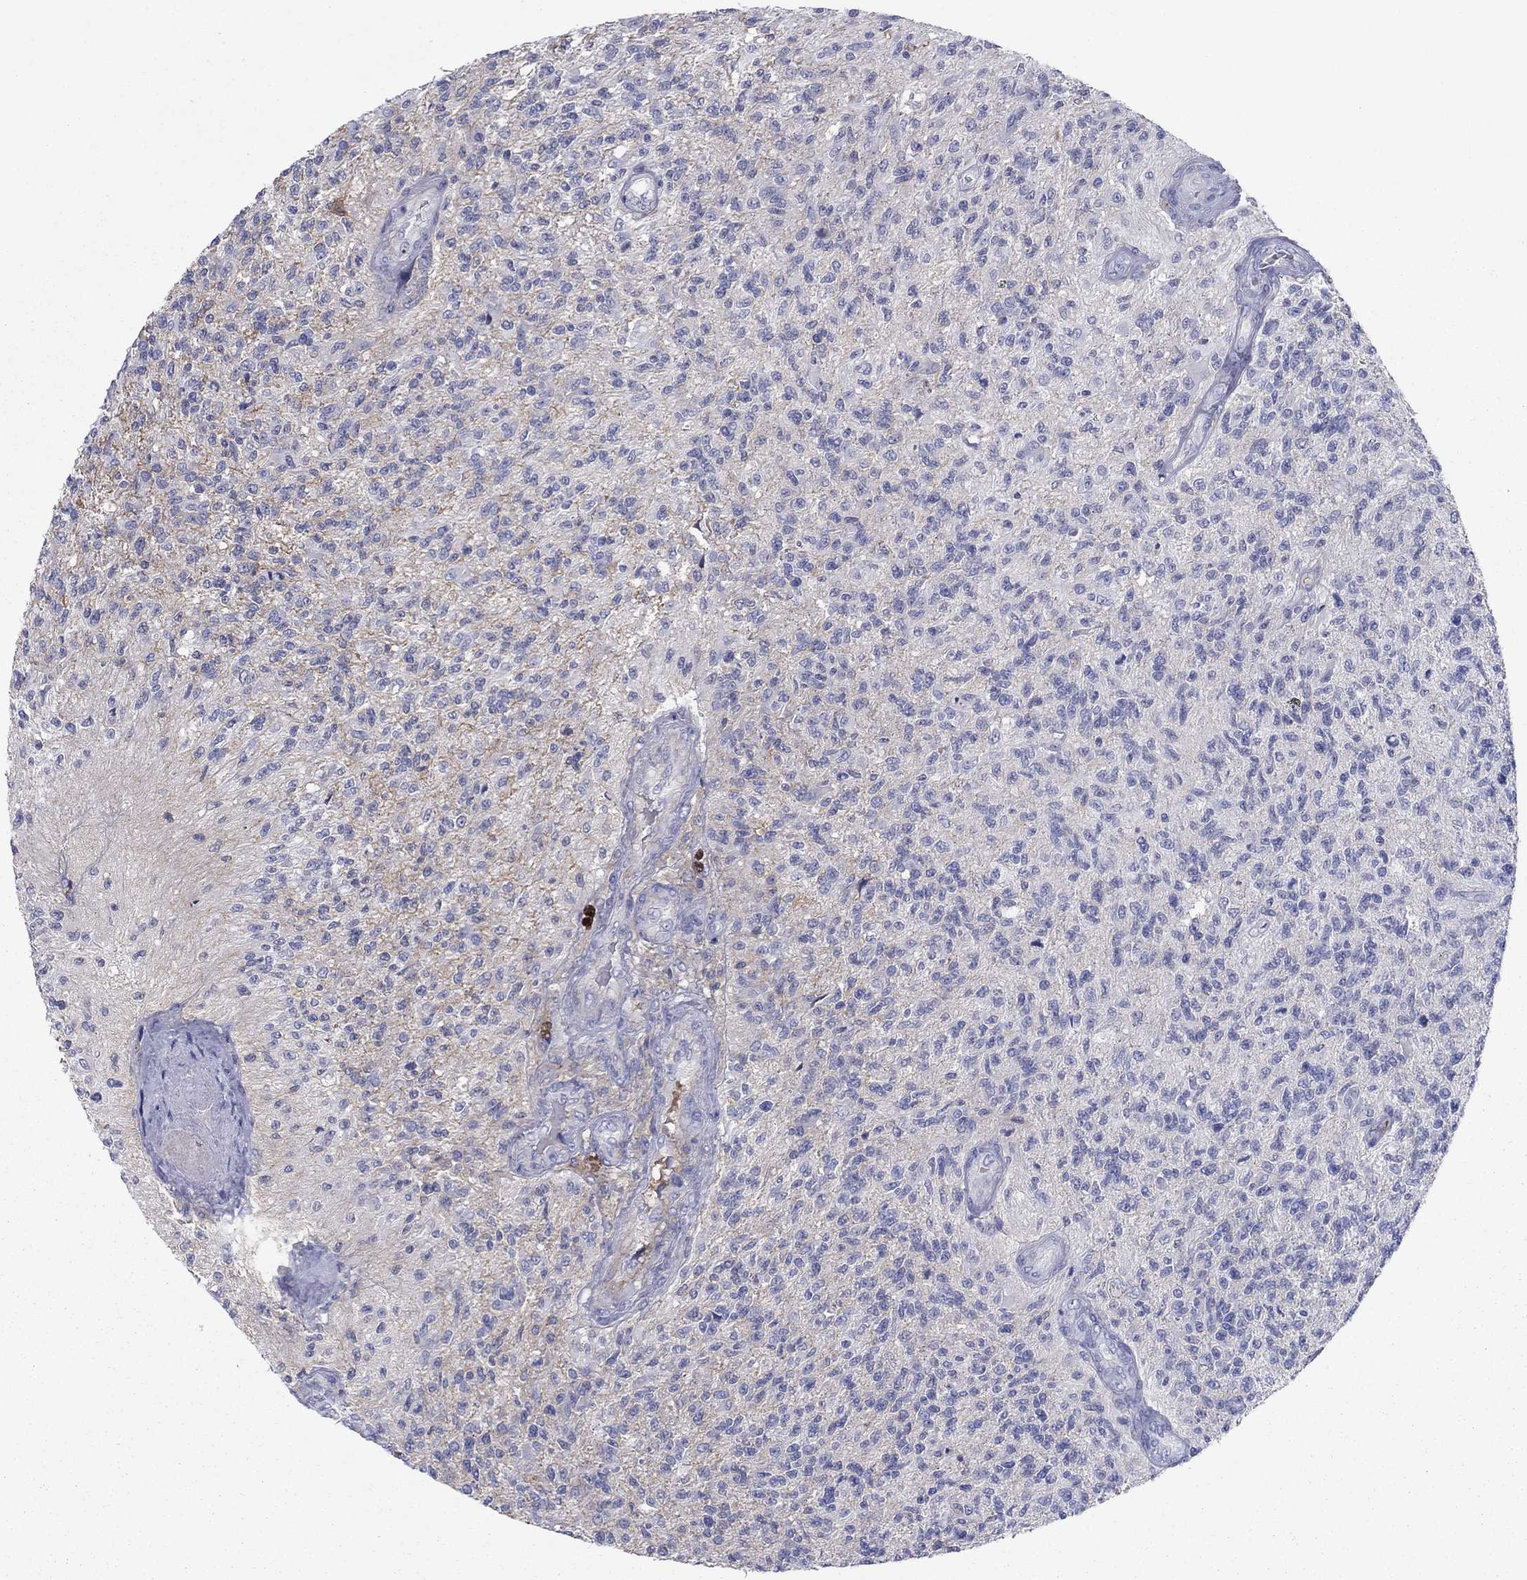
{"staining": {"intensity": "negative", "quantity": "none", "location": "none"}, "tissue": "glioma", "cell_type": "Tumor cells", "image_type": "cancer", "snomed": [{"axis": "morphology", "description": "Glioma, malignant, High grade"}, {"axis": "topography", "description": "Brain"}], "caption": "A high-resolution image shows immunohistochemistry staining of glioma, which exhibits no significant expression in tumor cells.", "gene": "HPX", "patient": {"sex": "male", "age": 56}}